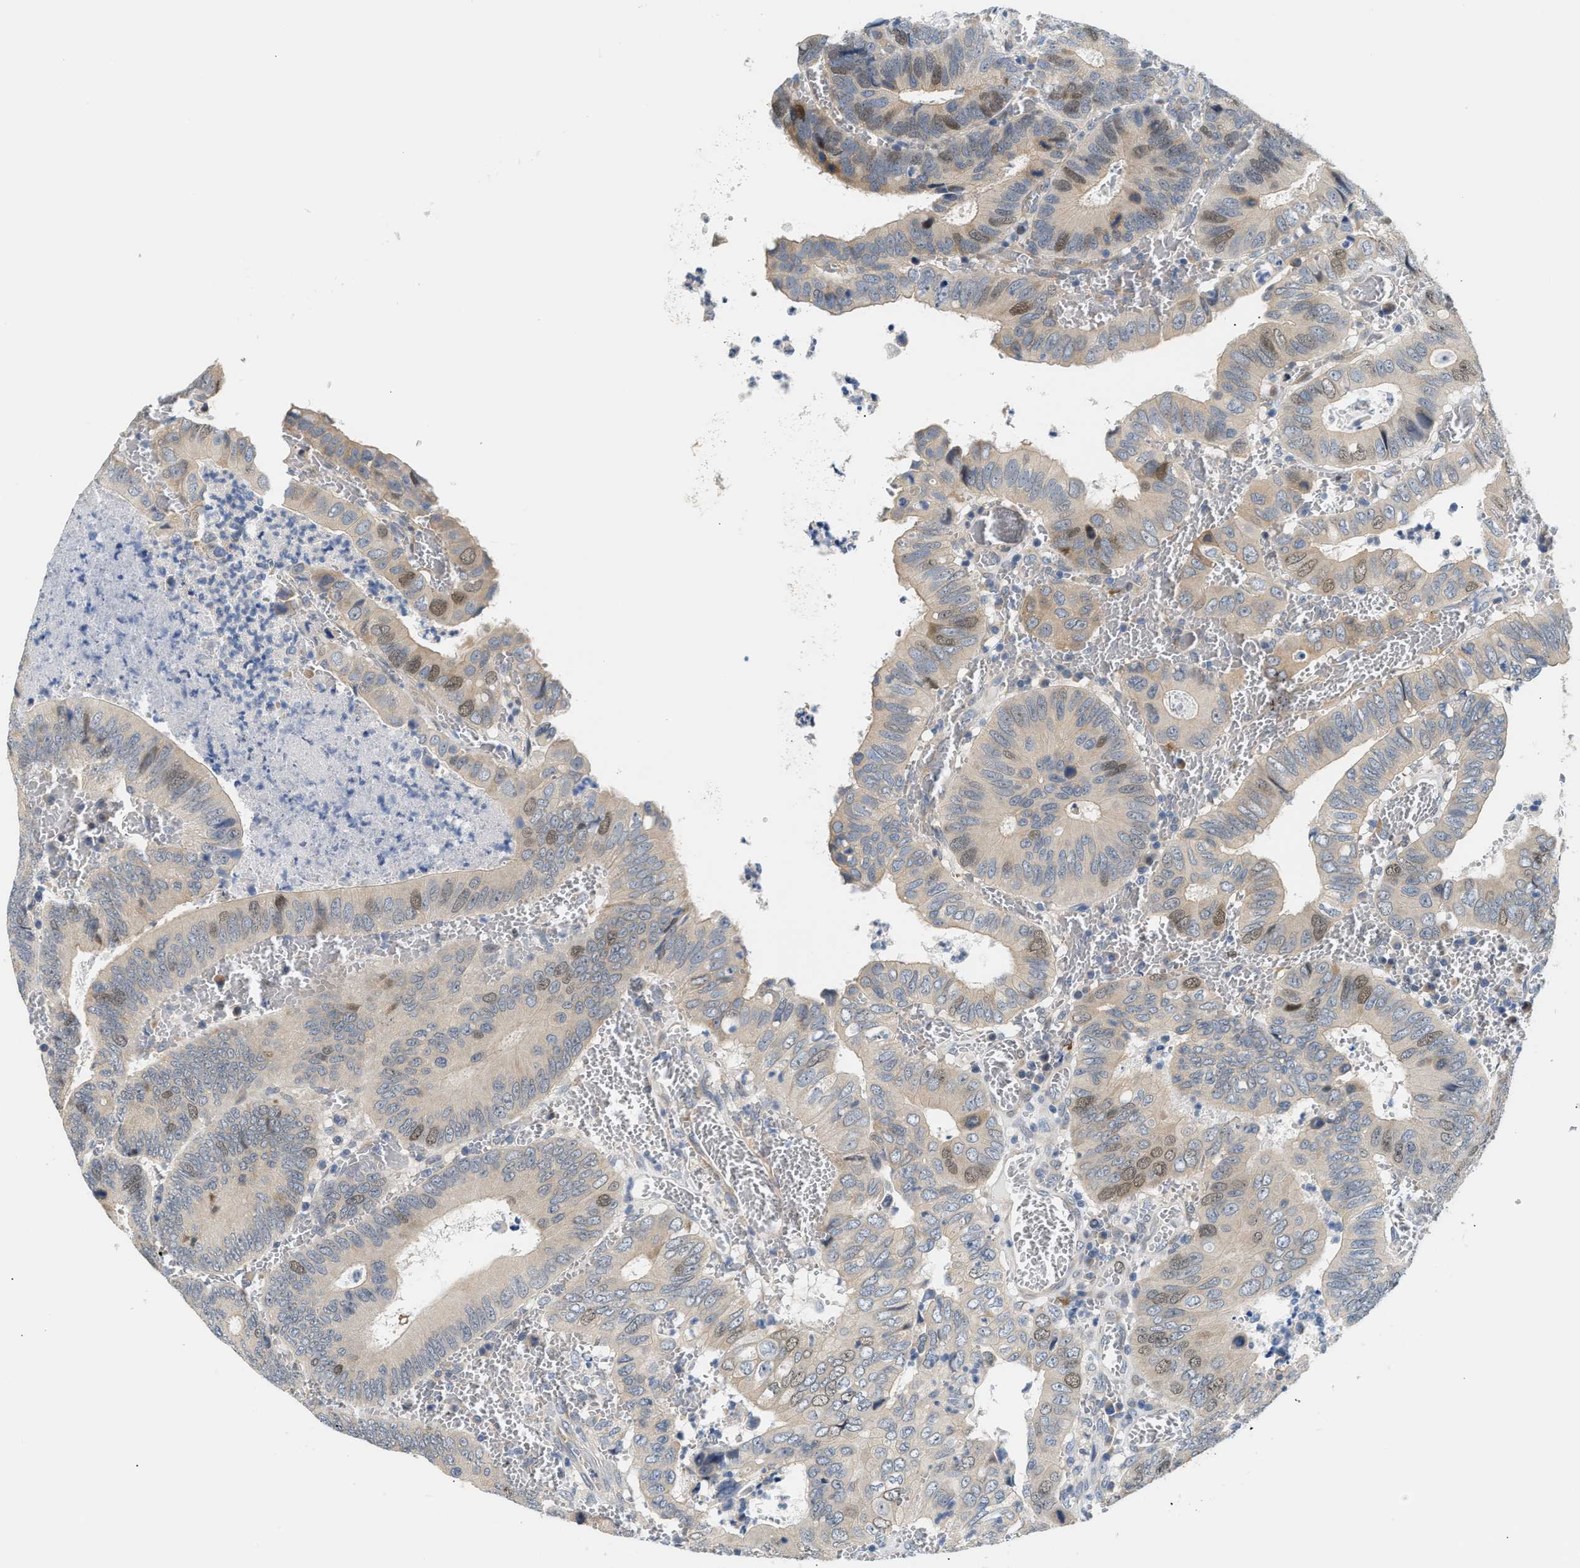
{"staining": {"intensity": "weak", "quantity": "<25%", "location": "nuclear"}, "tissue": "colorectal cancer", "cell_type": "Tumor cells", "image_type": "cancer", "snomed": [{"axis": "morphology", "description": "Inflammation, NOS"}, {"axis": "morphology", "description": "Adenocarcinoma, NOS"}, {"axis": "topography", "description": "Colon"}], "caption": "DAB (3,3'-diaminobenzidine) immunohistochemical staining of colorectal cancer demonstrates no significant staining in tumor cells.", "gene": "CLGN", "patient": {"sex": "male", "age": 72}}